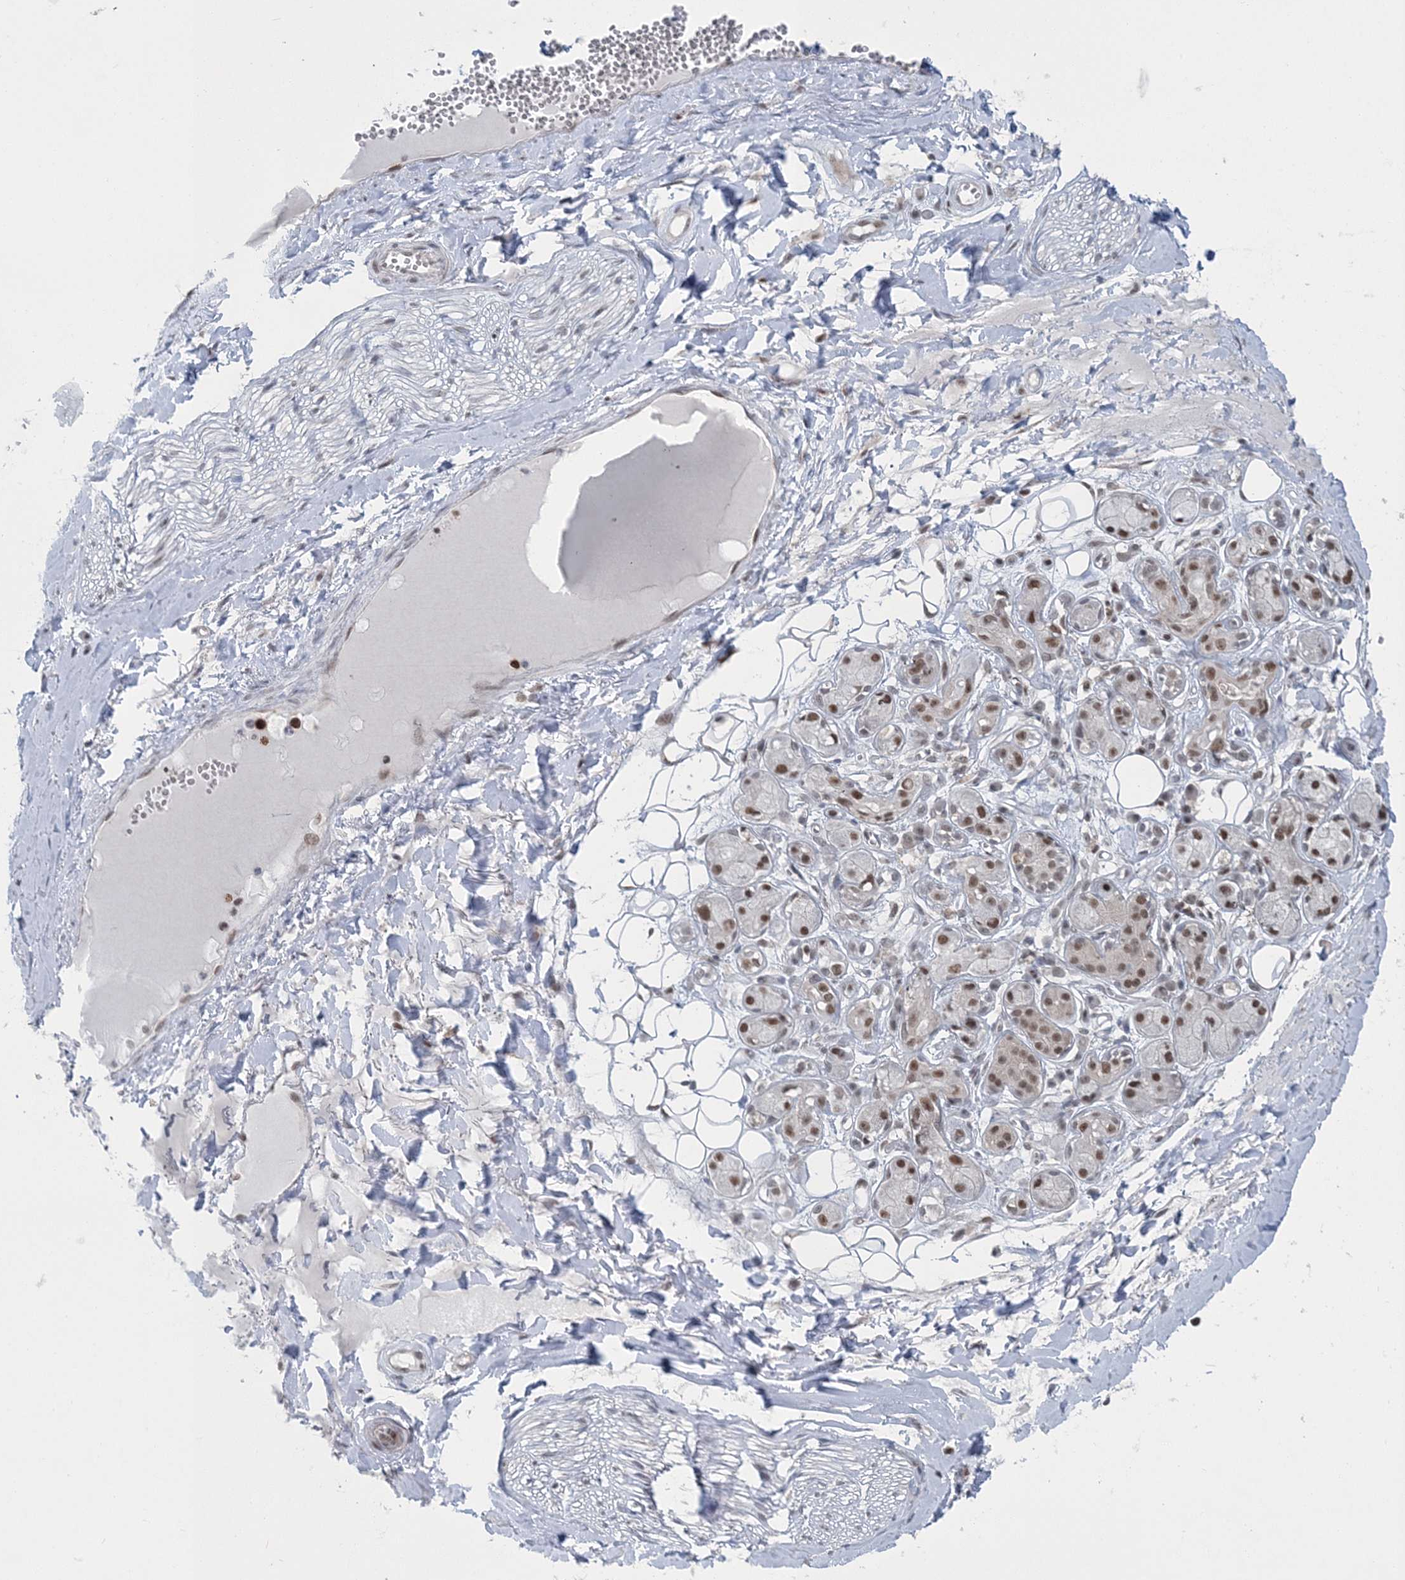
{"staining": {"intensity": "negative", "quantity": "none", "location": "none"}, "tissue": "adipose tissue", "cell_type": "Adipocytes", "image_type": "normal", "snomed": [{"axis": "morphology", "description": "Normal tissue, NOS"}, {"axis": "morphology", "description": "Inflammation, NOS"}, {"axis": "topography", "description": "Salivary gland"}, {"axis": "topography", "description": "Peripheral nerve tissue"}], "caption": "An image of human adipose tissue is negative for staining in adipocytes.", "gene": "PDS5A", "patient": {"sex": "female", "age": 75}}